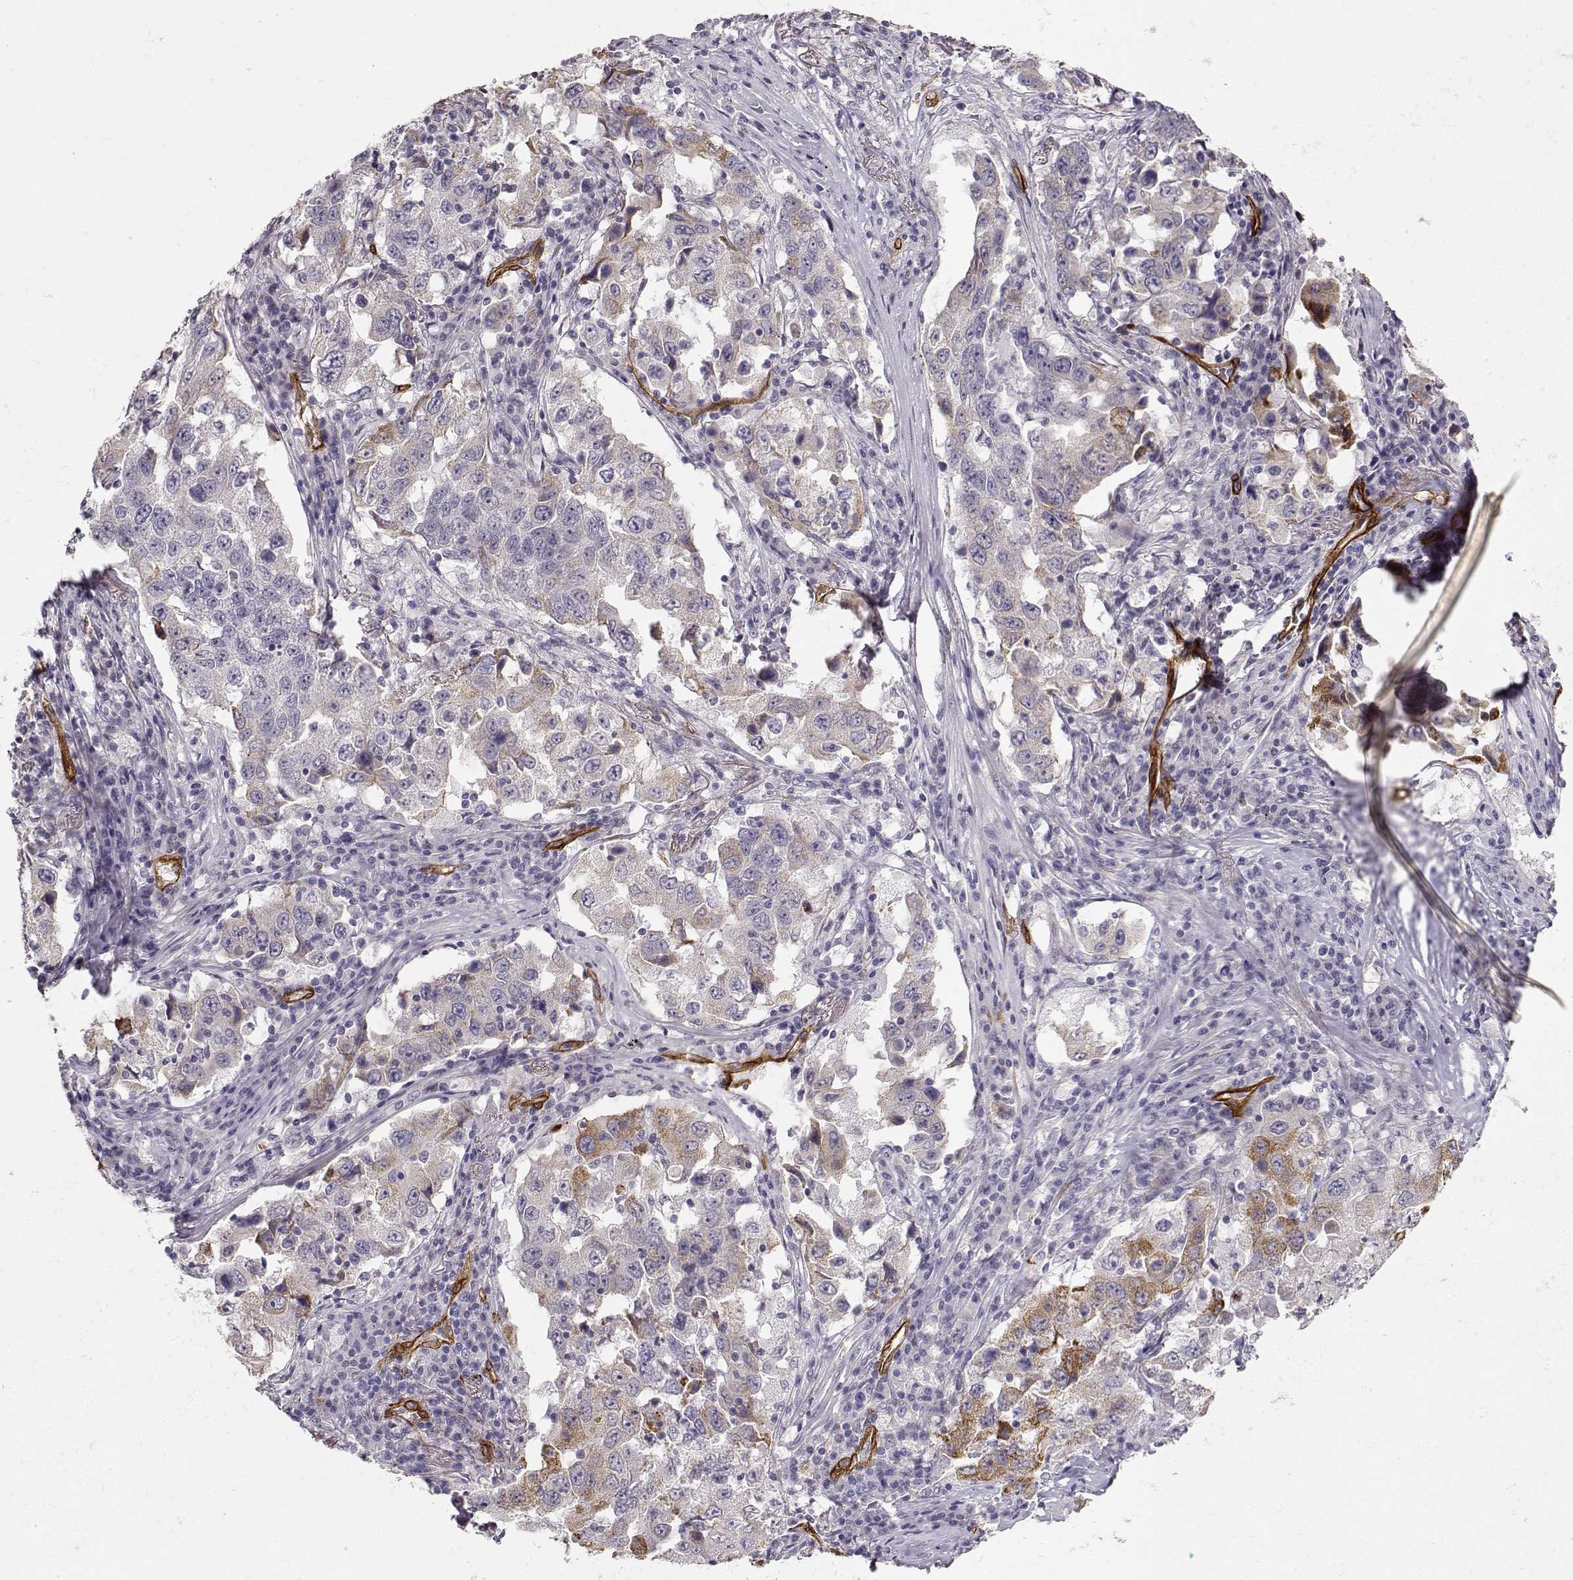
{"staining": {"intensity": "moderate", "quantity": "<25%", "location": "cytoplasmic/membranous"}, "tissue": "lung cancer", "cell_type": "Tumor cells", "image_type": "cancer", "snomed": [{"axis": "morphology", "description": "Adenocarcinoma, NOS"}, {"axis": "topography", "description": "Lung"}], "caption": "Brown immunohistochemical staining in lung cancer (adenocarcinoma) exhibits moderate cytoplasmic/membranous staining in about <25% of tumor cells. Nuclei are stained in blue.", "gene": "LAMC1", "patient": {"sex": "male", "age": 73}}